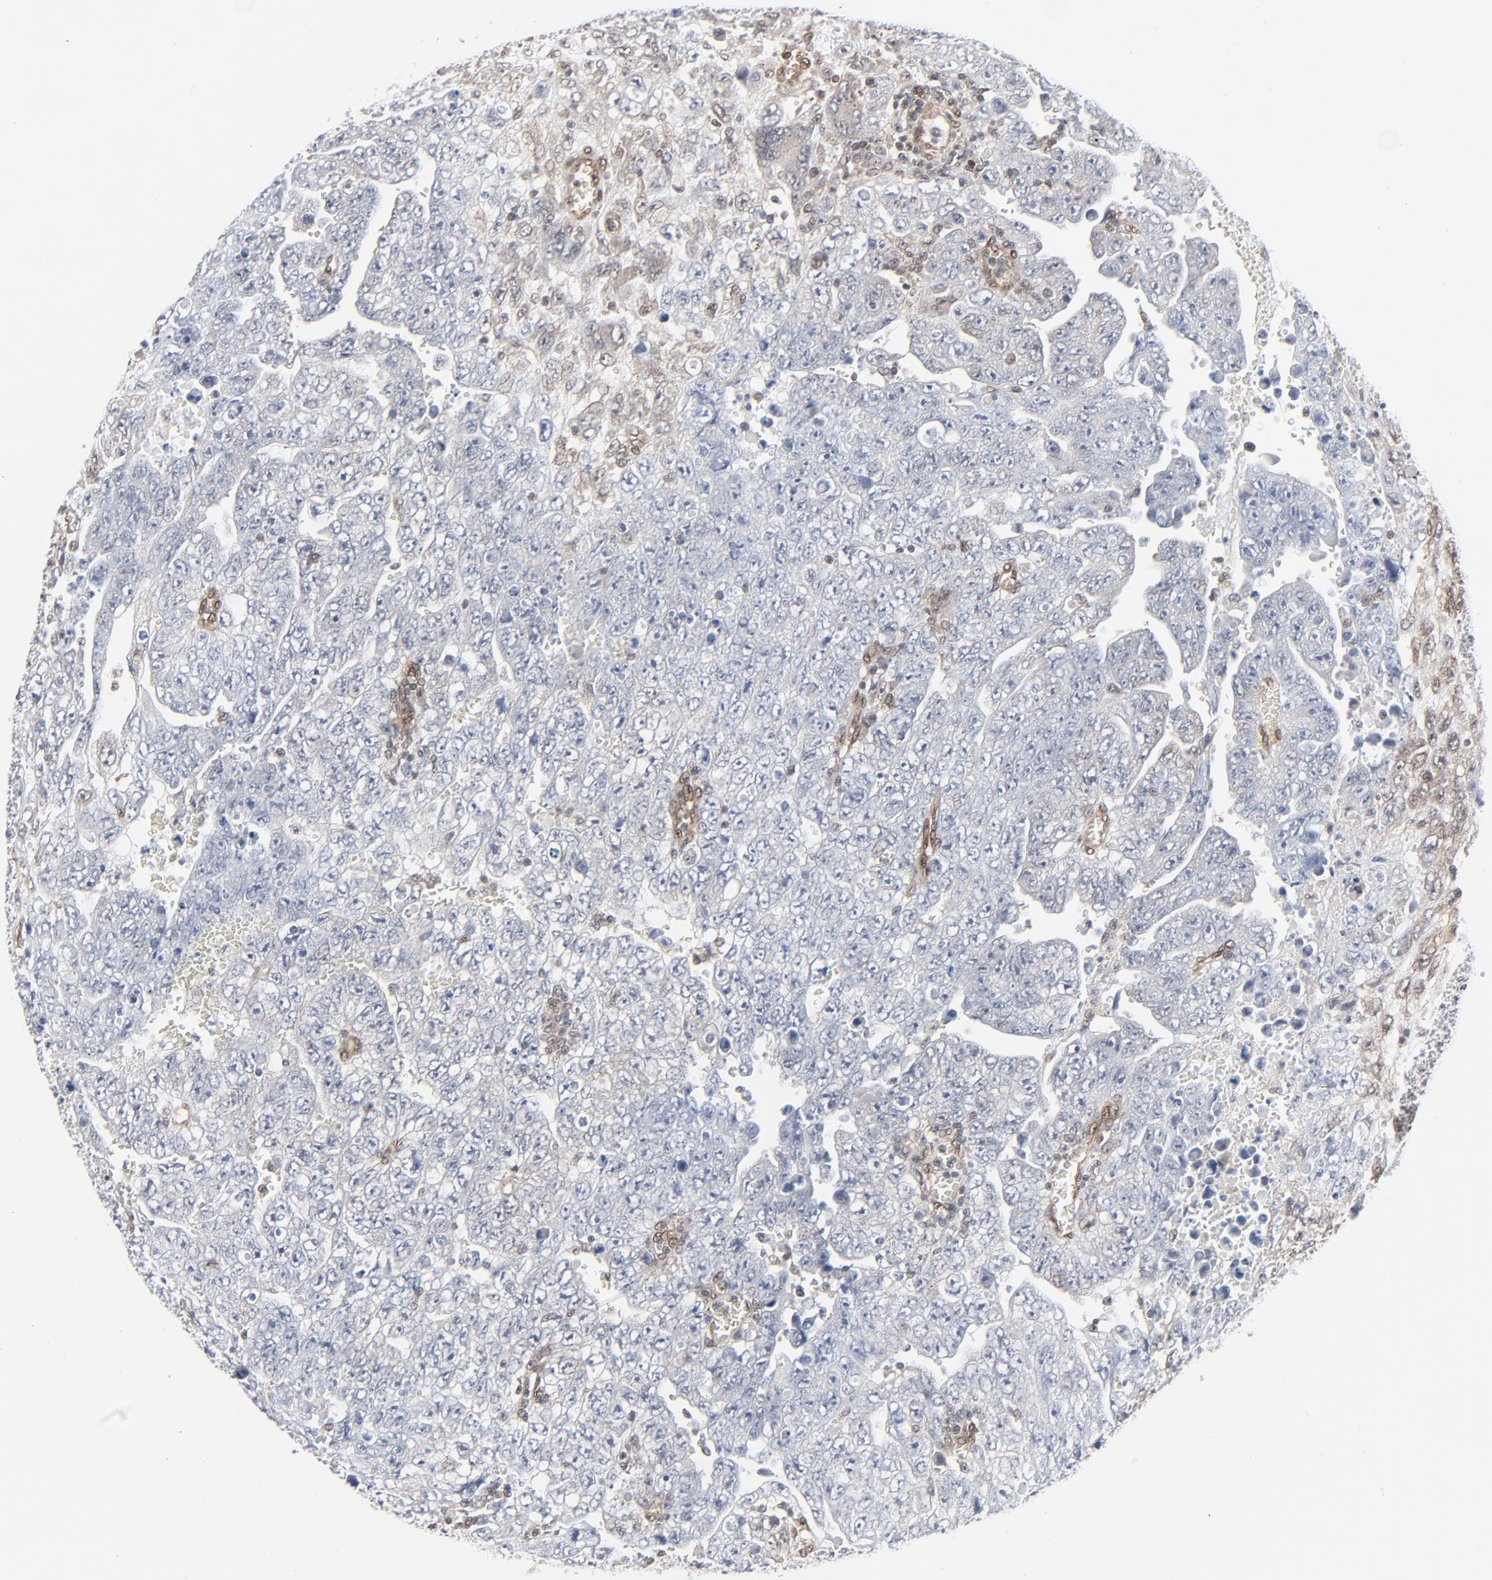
{"staining": {"intensity": "weak", "quantity": "<25%", "location": "cytoplasmic/membranous"}, "tissue": "testis cancer", "cell_type": "Tumor cells", "image_type": "cancer", "snomed": [{"axis": "morphology", "description": "Carcinoma, Embryonal, NOS"}, {"axis": "topography", "description": "Testis"}], "caption": "There is no significant staining in tumor cells of testis cancer (embryonal carcinoma).", "gene": "AKT1", "patient": {"sex": "male", "age": 28}}